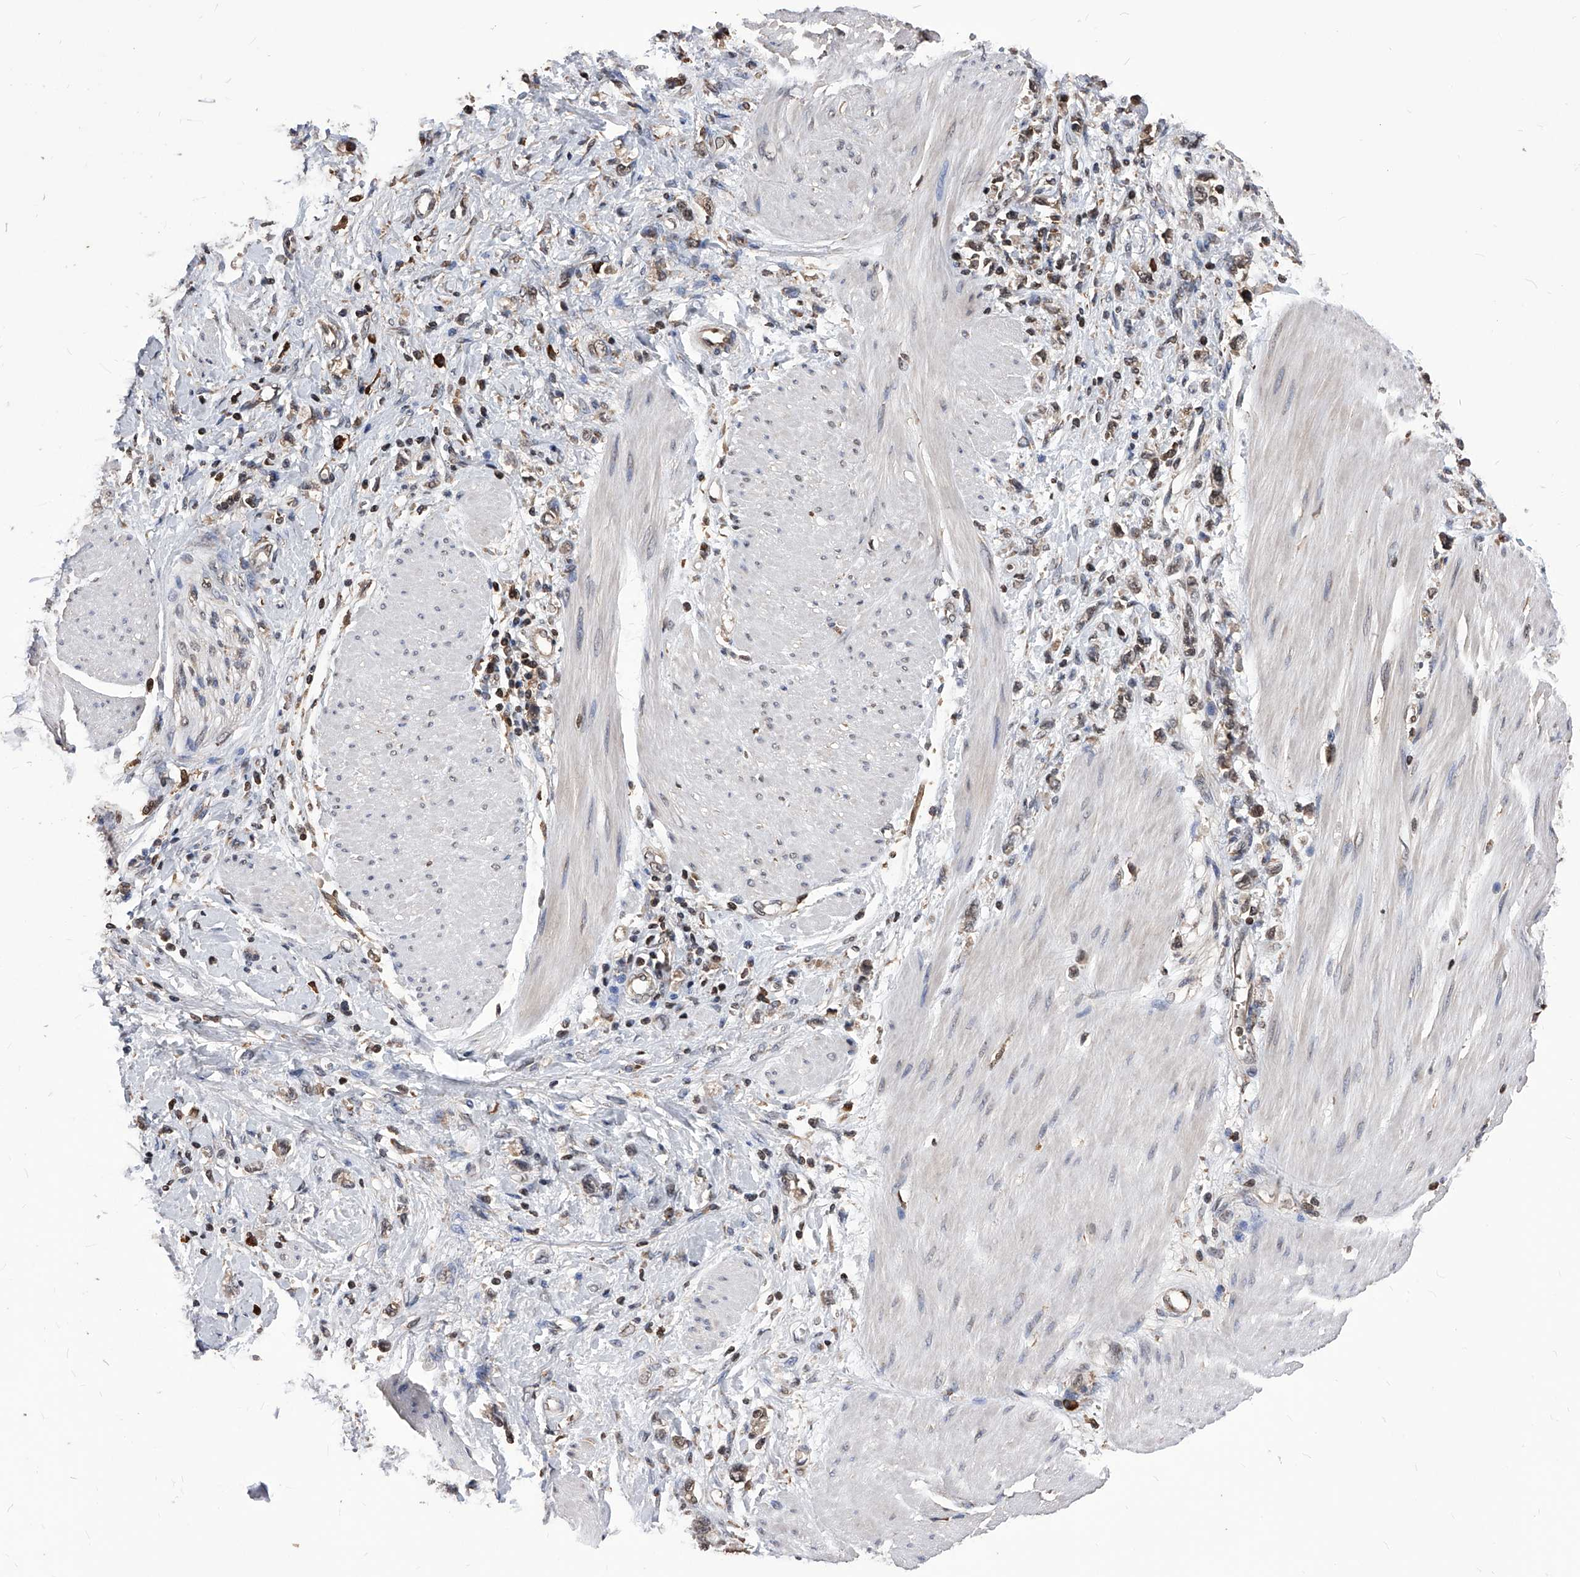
{"staining": {"intensity": "weak", "quantity": "25%-75%", "location": "cytoplasmic/membranous"}, "tissue": "stomach cancer", "cell_type": "Tumor cells", "image_type": "cancer", "snomed": [{"axis": "morphology", "description": "Adenocarcinoma, NOS"}, {"axis": "topography", "description": "Stomach"}], "caption": "Stomach cancer (adenocarcinoma) stained with a protein marker displays weak staining in tumor cells.", "gene": "ID1", "patient": {"sex": "female", "age": 76}}